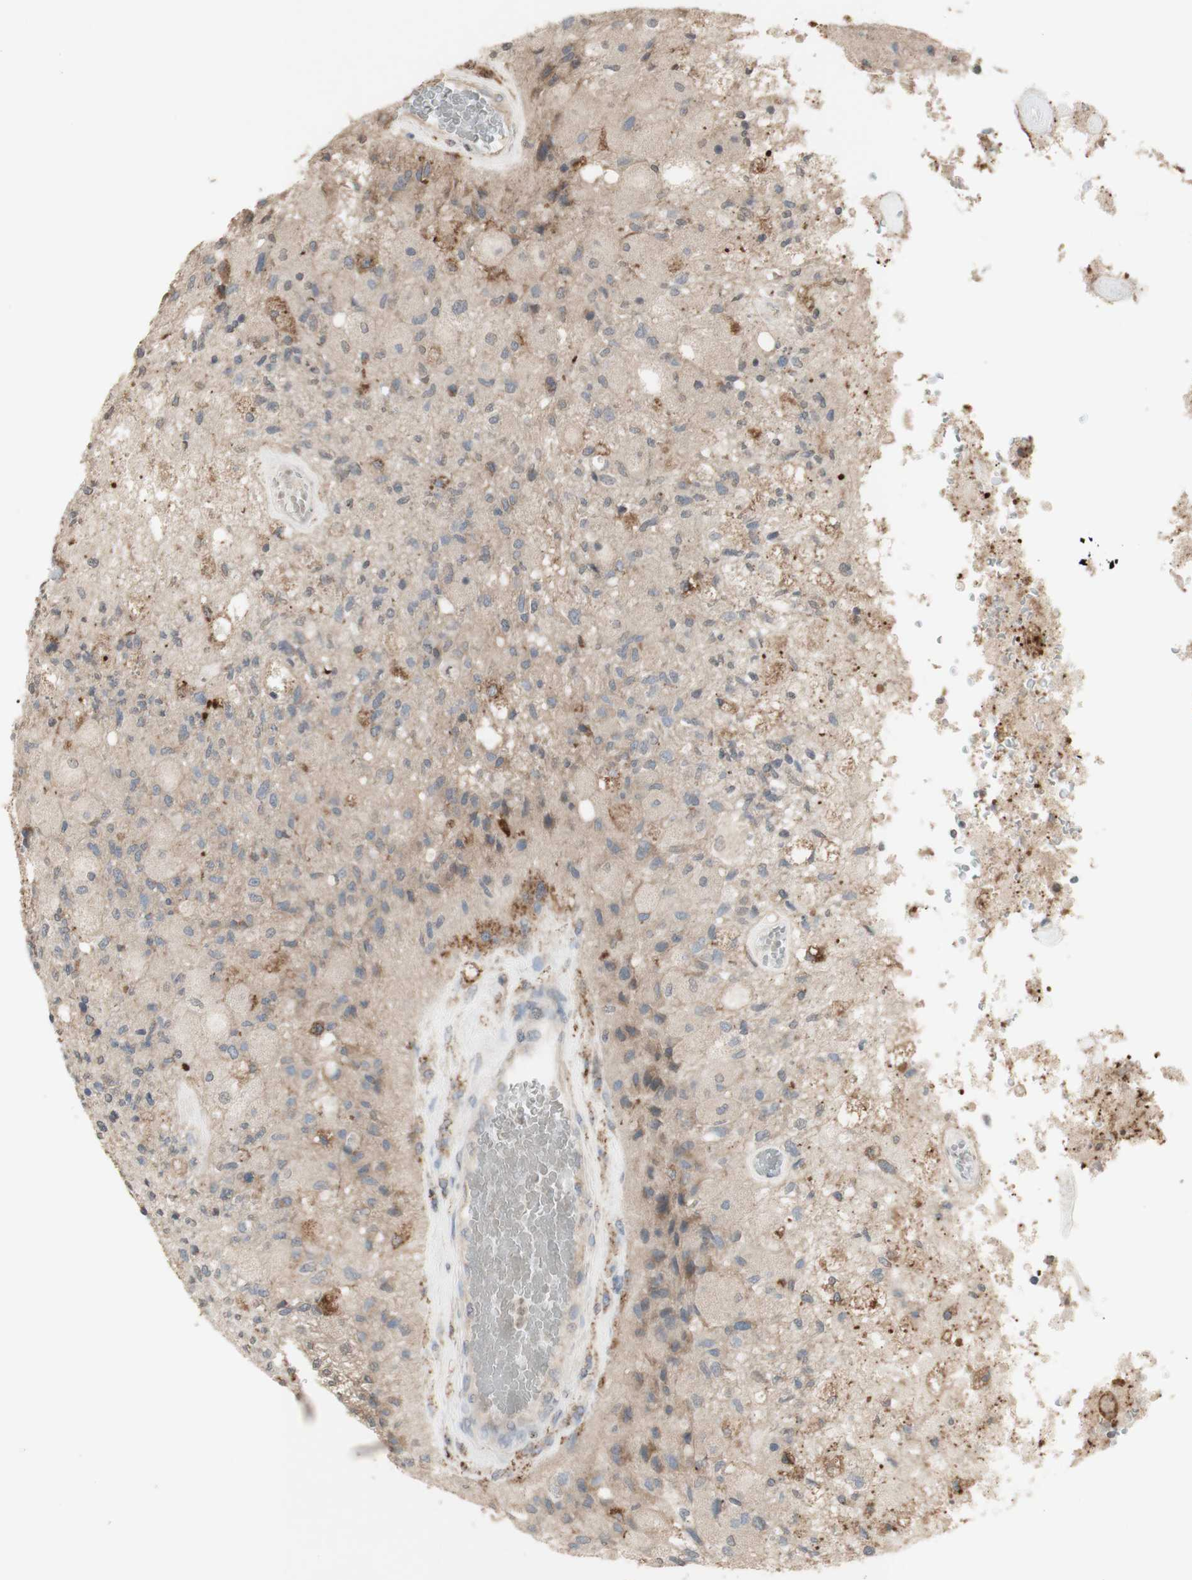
{"staining": {"intensity": "weak", "quantity": ">75%", "location": "cytoplasmic/membranous"}, "tissue": "glioma", "cell_type": "Tumor cells", "image_type": "cancer", "snomed": [{"axis": "morphology", "description": "Normal tissue, NOS"}, {"axis": "morphology", "description": "Glioma, malignant, High grade"}, {"axis": "topography", "description": "Cerebral cortex"}], "caption": "Human malignant glioma (high-grade) stained with a protein marker shows weak staining in tumor cells.", "gene": "ATP6V1E1", "patient": {"sex": "male", "age": 77}}